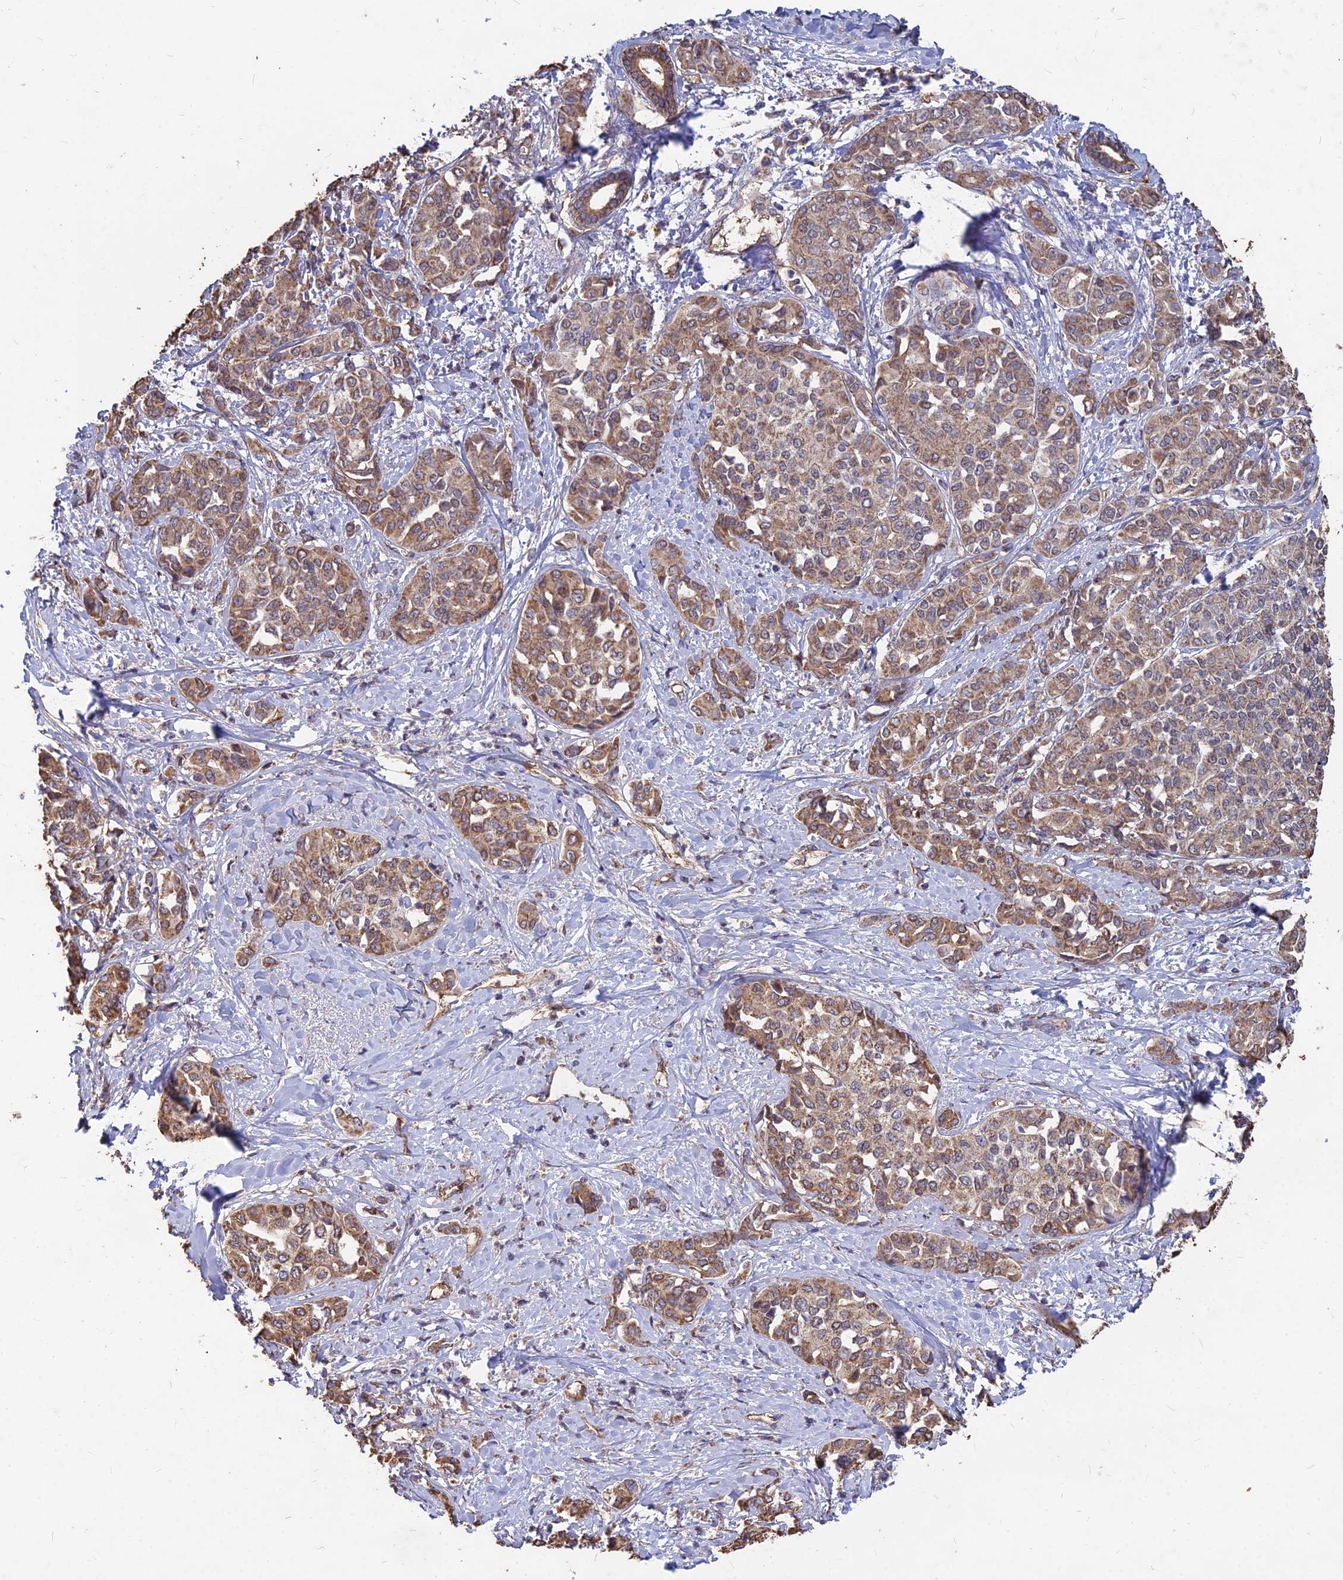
{"staining": {"intensity": "moderate", "quantity": ">75%", "location": "cytoplasmic/membranous"}, "tissue": "liver cancer", "cell_type": "Tumor cells", "image_type": "cancer", "snomed": [{"axis": "morphology", "description": "Cholangiocarcinoma"}, {"axis": "topography", "description": "Liver"}], "caption": "Immunohistochemistry of human liver cancer (cholangiocarcinoma) exhibits medium levels of moderate cytoplasmic/membranous positivity in about >75% of tumor cells.", "gene": "CEMIP2", "patient": {"sex": "female", "age": 77}}